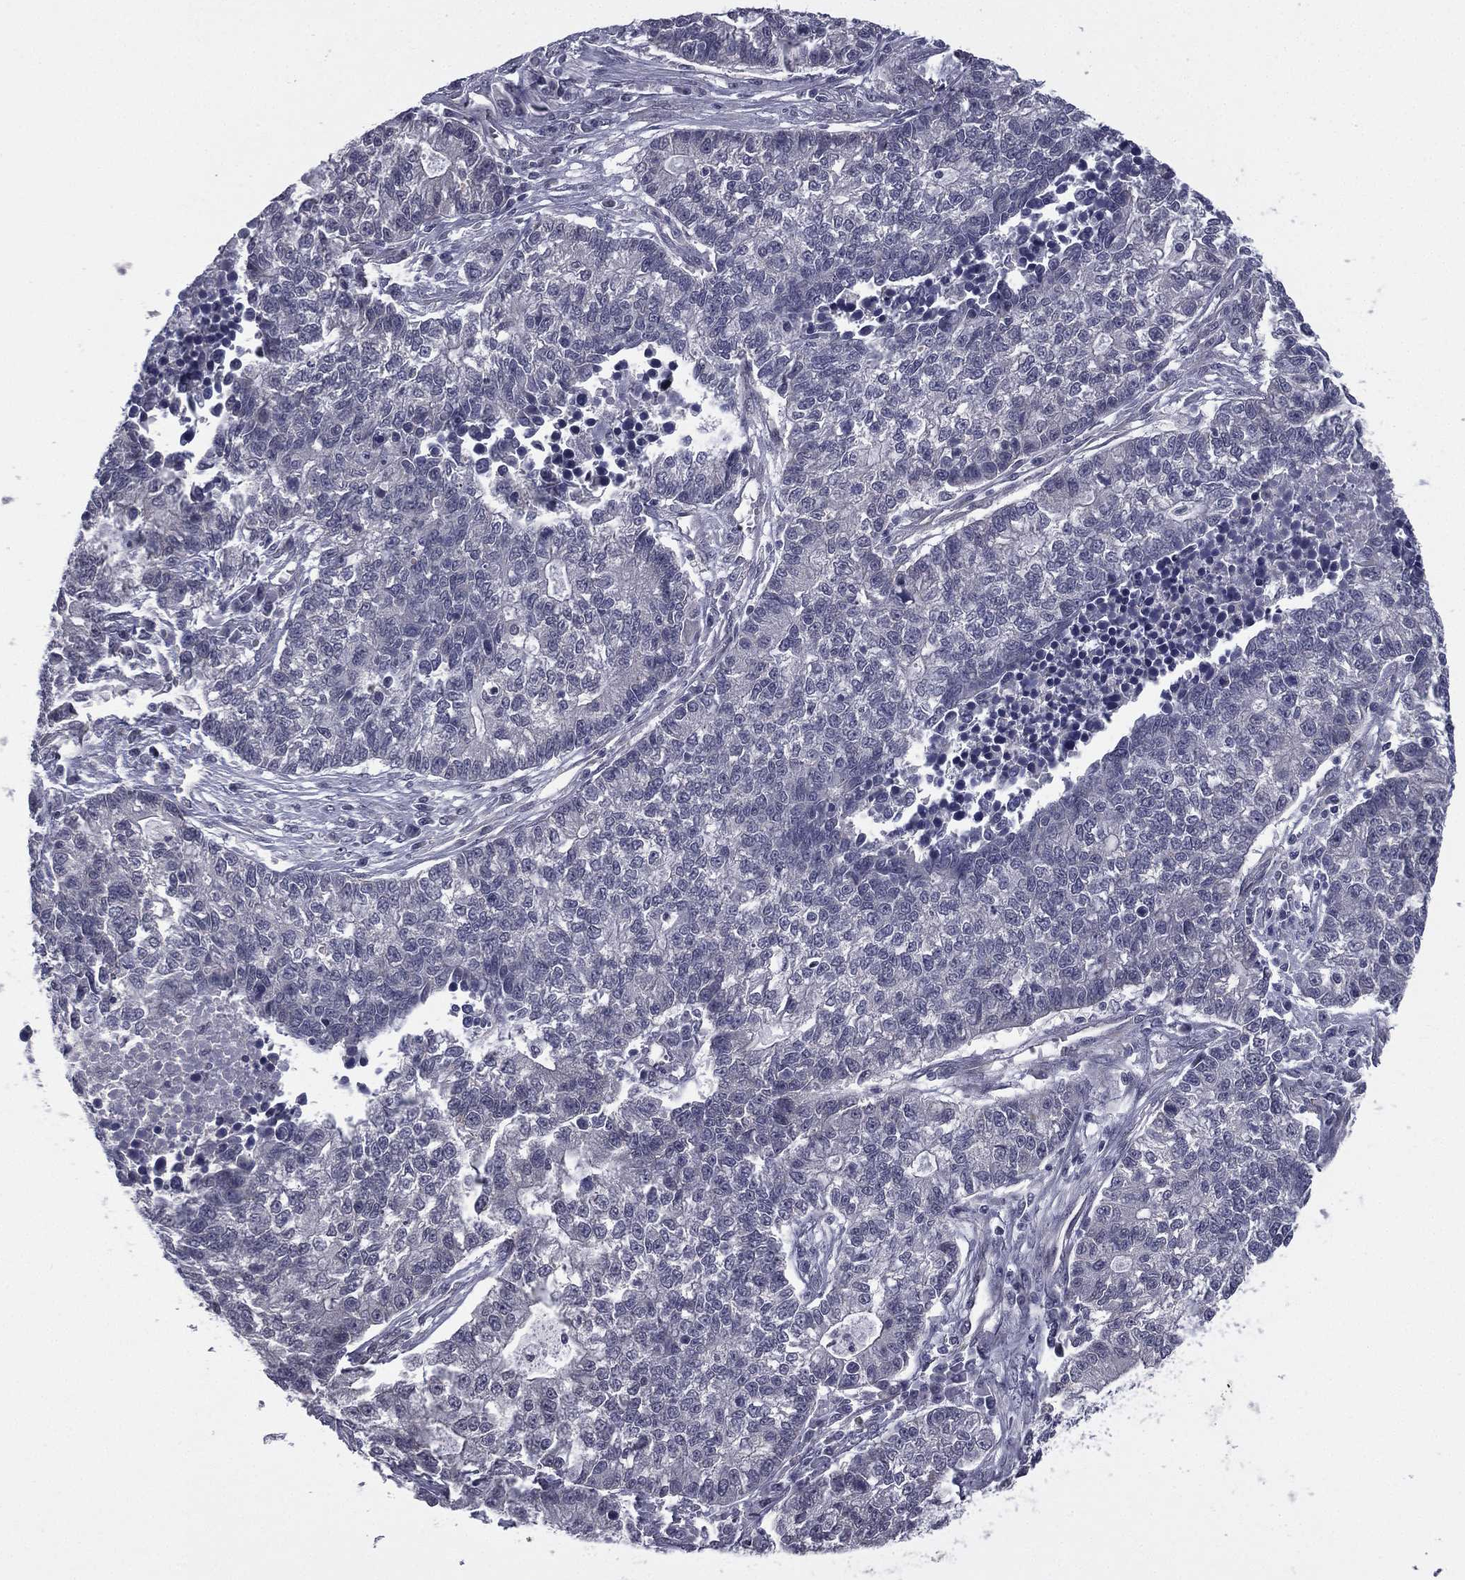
{"staining": {"intensity": "negative", "quantity": "none", "location": "none"}, "tissue": "lung cancer", "cell_type": "Tumor cells", "image_type": "cancer", "snomed": [{"axis": "morphology", "description": "Adenocarcinoma, NOS"}, {"axis": "topography", "description": "Lung"}], "caption": "High power microscopy micrograph of an immunohistochemistry (IHC) histopathology image of lung adenocarcinoma, revealing no significant expression in tumor cells.", "gene": "ACTRT2", "patient": {"sex": "male", "age": 57}}